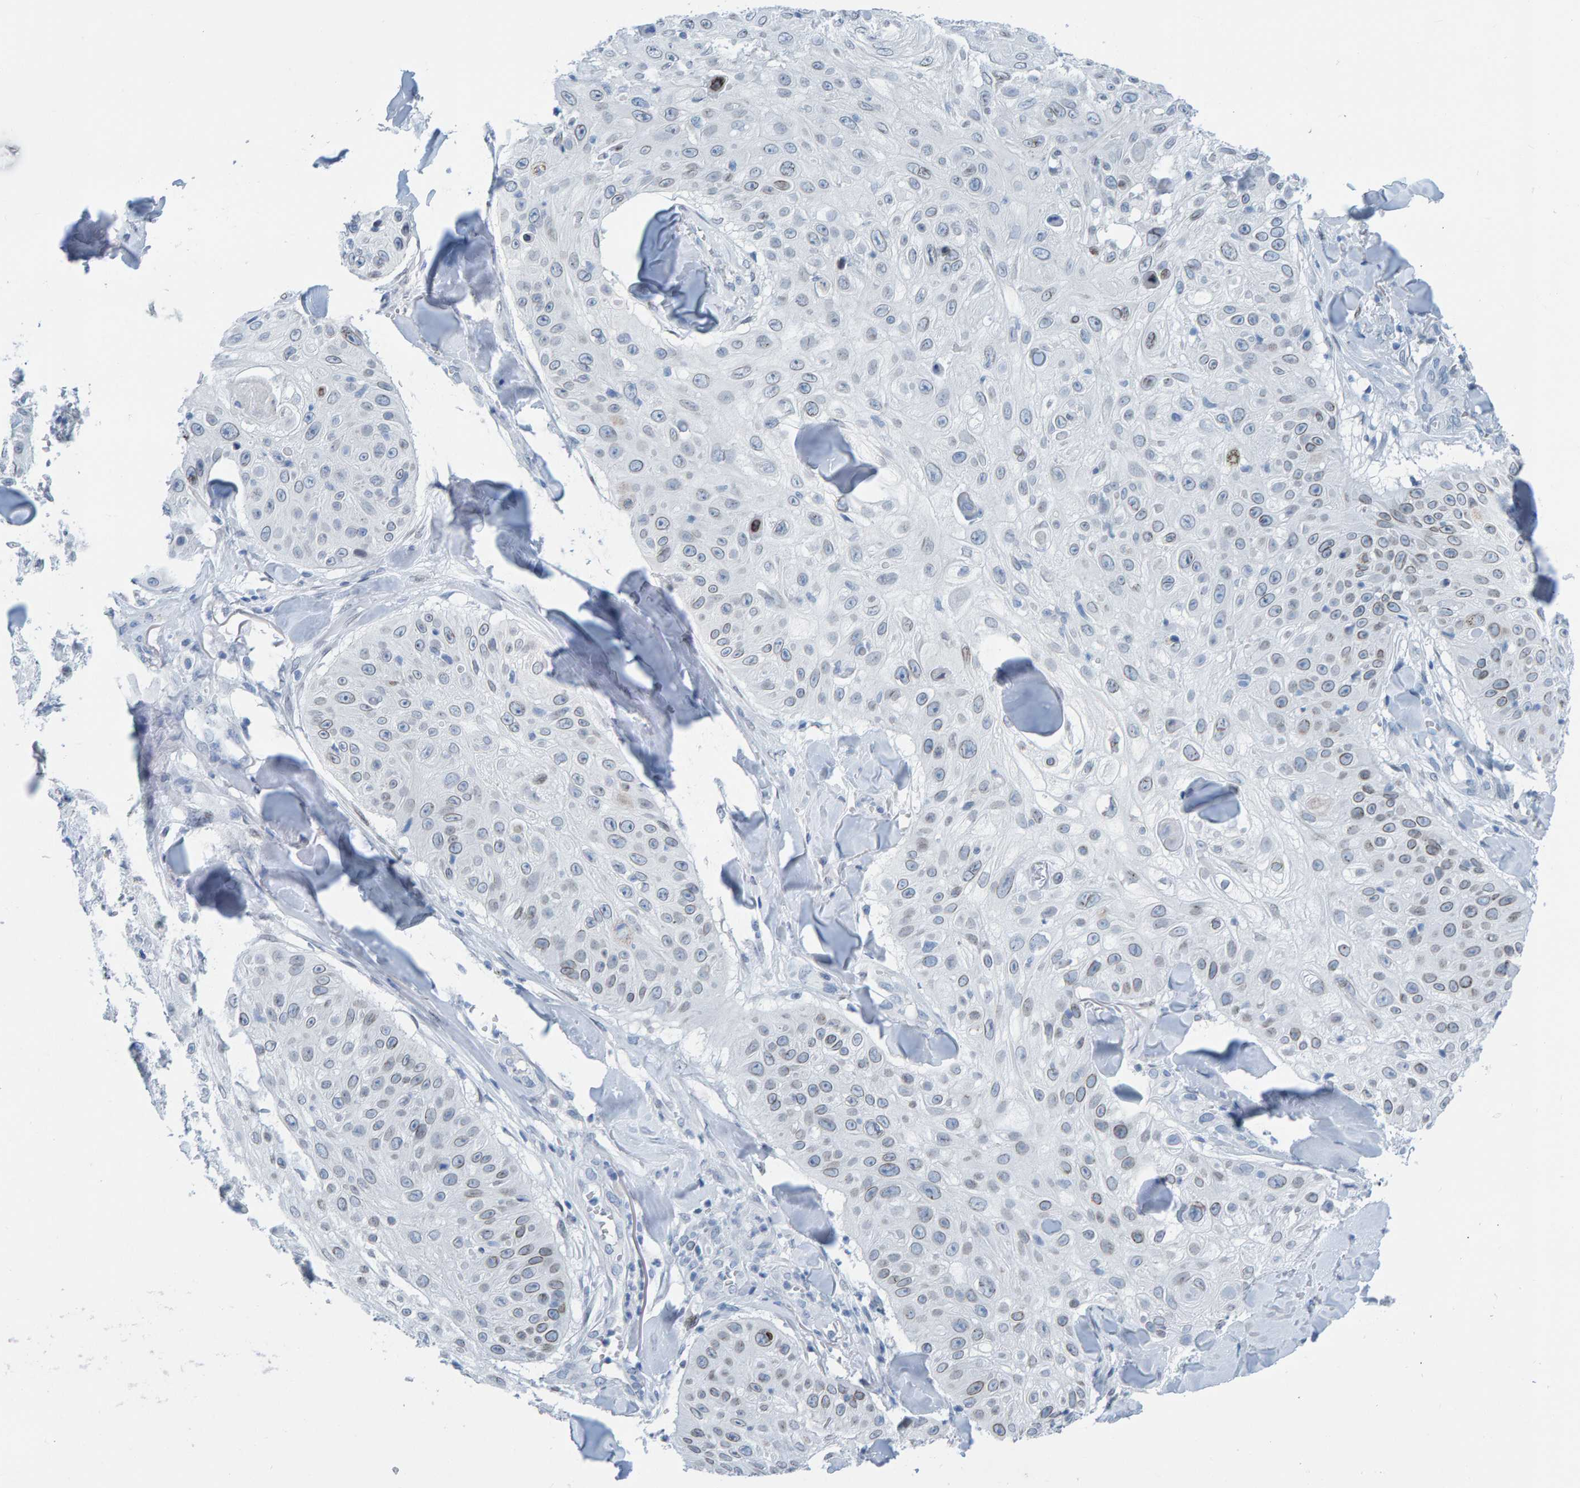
{"staining": {"intensity": "weak", "quantity": "<25%", "location": "cytoplasmic/membranous,nuclear"}, "tissue": "skin cancer", "cell_type": "Tumor cells", "image_type": "cancer", "snomed": [{"axis": "morphology", "description": "Squamous cell carcinoma, NOS"}, {"axis": "topography", "description": "Skin"}], "caption": "An image of human skin squamous cell carcinoma is negative for staining in tumor cells.", "gene": "LMNB2", "patient": {"sex": "male", "age": 86}}